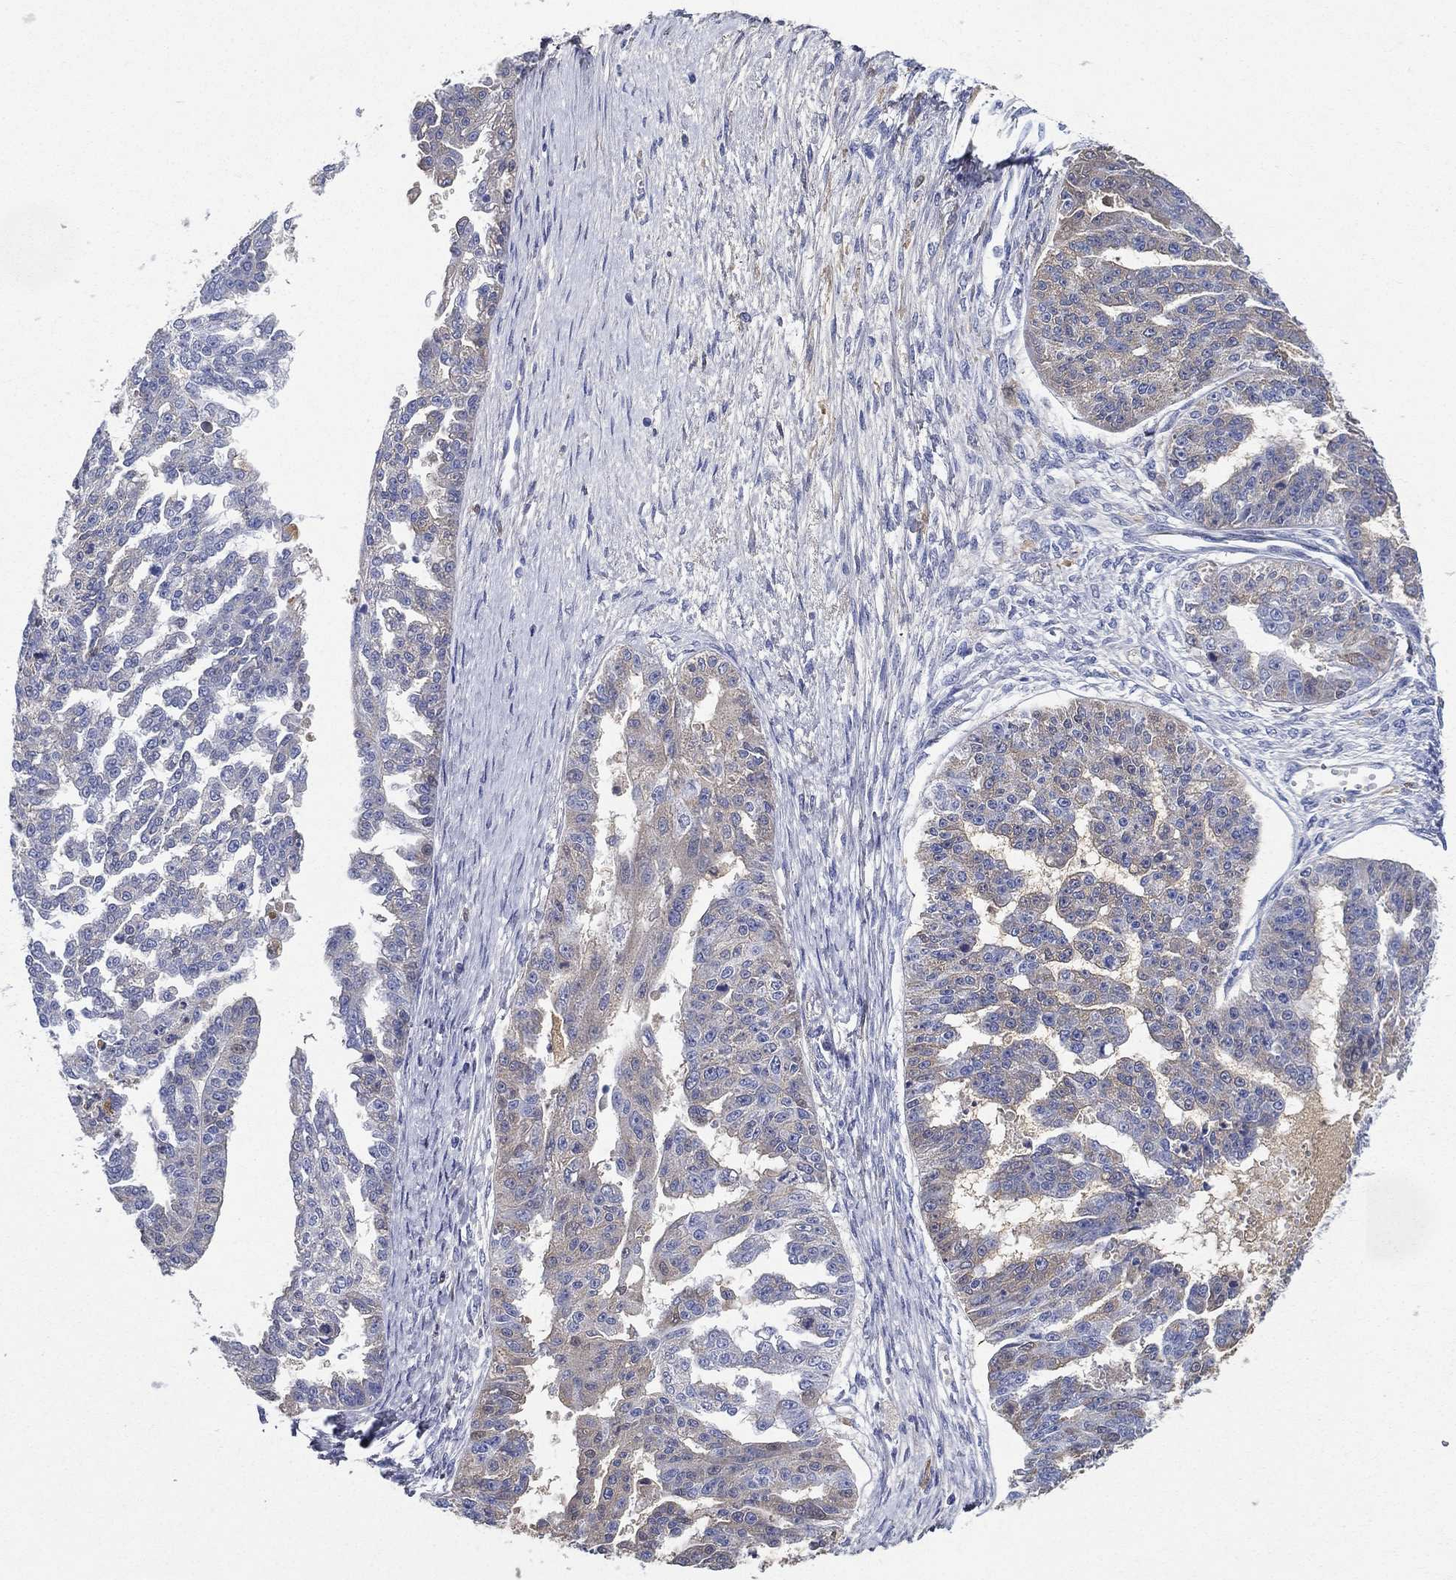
{"staining": {"intensity": "weak", "quantity": "<25%", "location": "cytoplasmic/membranous"}, "tissue": "ovarian cancer", "cell_type": "Tumor cells", "image_type": "cancer", "snomed": [{"axis": "morphology", "description": "Cystadenocarcinoma, serous, NOS"}, {"axis": "topography", "description": "Ovary"}], "caption": "DAB immunohistochemical staining of serous cystadenocarcinoma (ovarian) shows no significant expression in tumor cells. The staining is performed using DAB (3,3'-diaminobenzidine) brown chromogen with nuclei counter-stained in using hematoxylin.", "gene": "TMPRSS11D", "patient": {"sex": "female", "age": 58}}